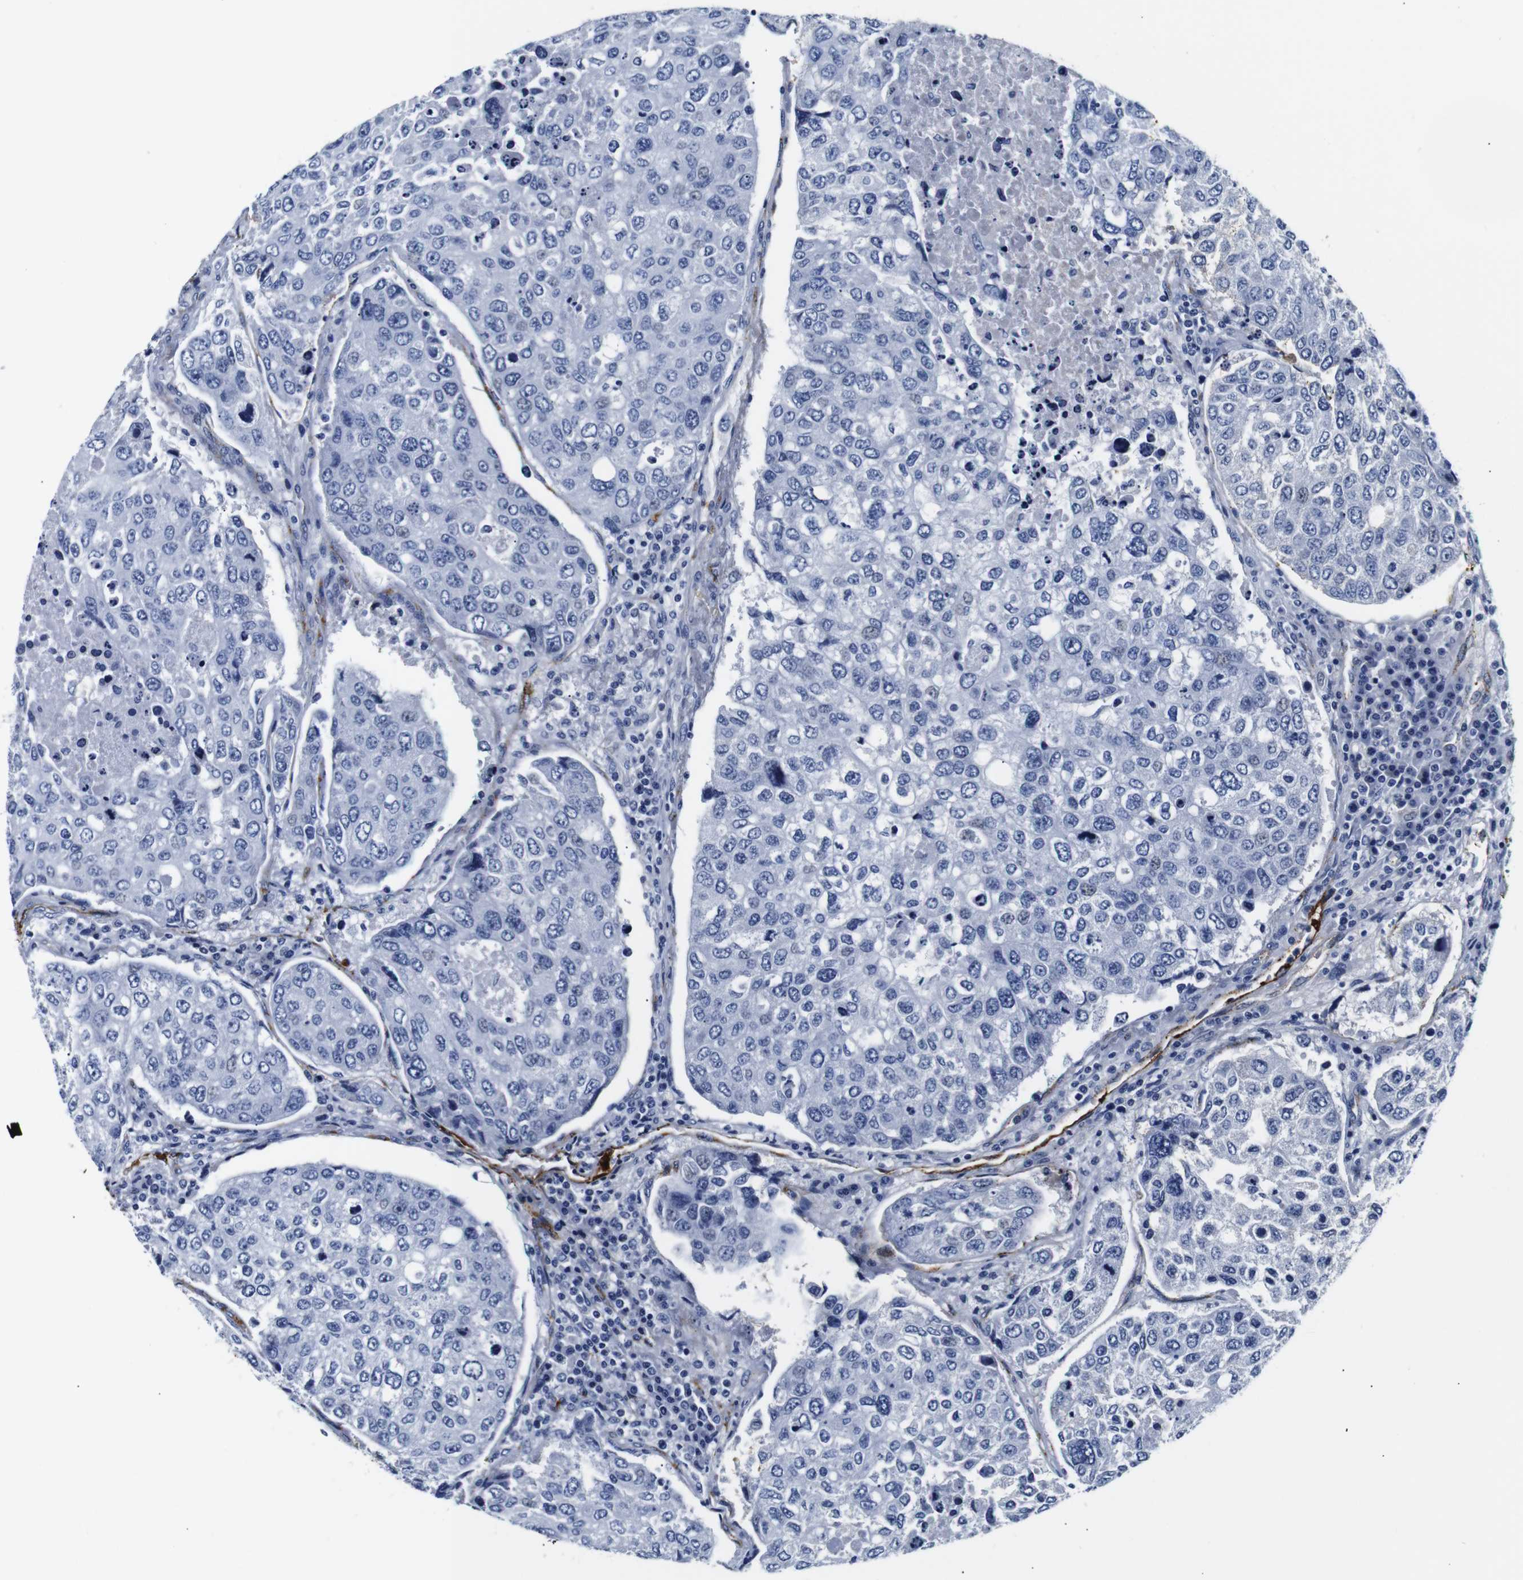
{"staining": {"intensity": "negative", "quantity": "none", "location": "none"}, "tissue": "urothelial cancer", "cell_type": "Tumor cells", "image_type": "cancer", "snomed": [{"axis": "morphology", "description": "Urothelial carcinoma, High grade"}, {"axis": "topography", "description": "Lymph node"}, {"axis": "topography", "description": "Urinary bladder"}], "caption": "High power microscopy photomicrograph of an immunohistochemistry (IHC) micrograph of high-grade urothelial carcinoma, revealing no significant positivity in tumor cells. (Immunohistochemistry (ihc), brightfield microscopy, high magnification).", "gene": "MUC4", "patient": {"sex": "male", "age": 51}}